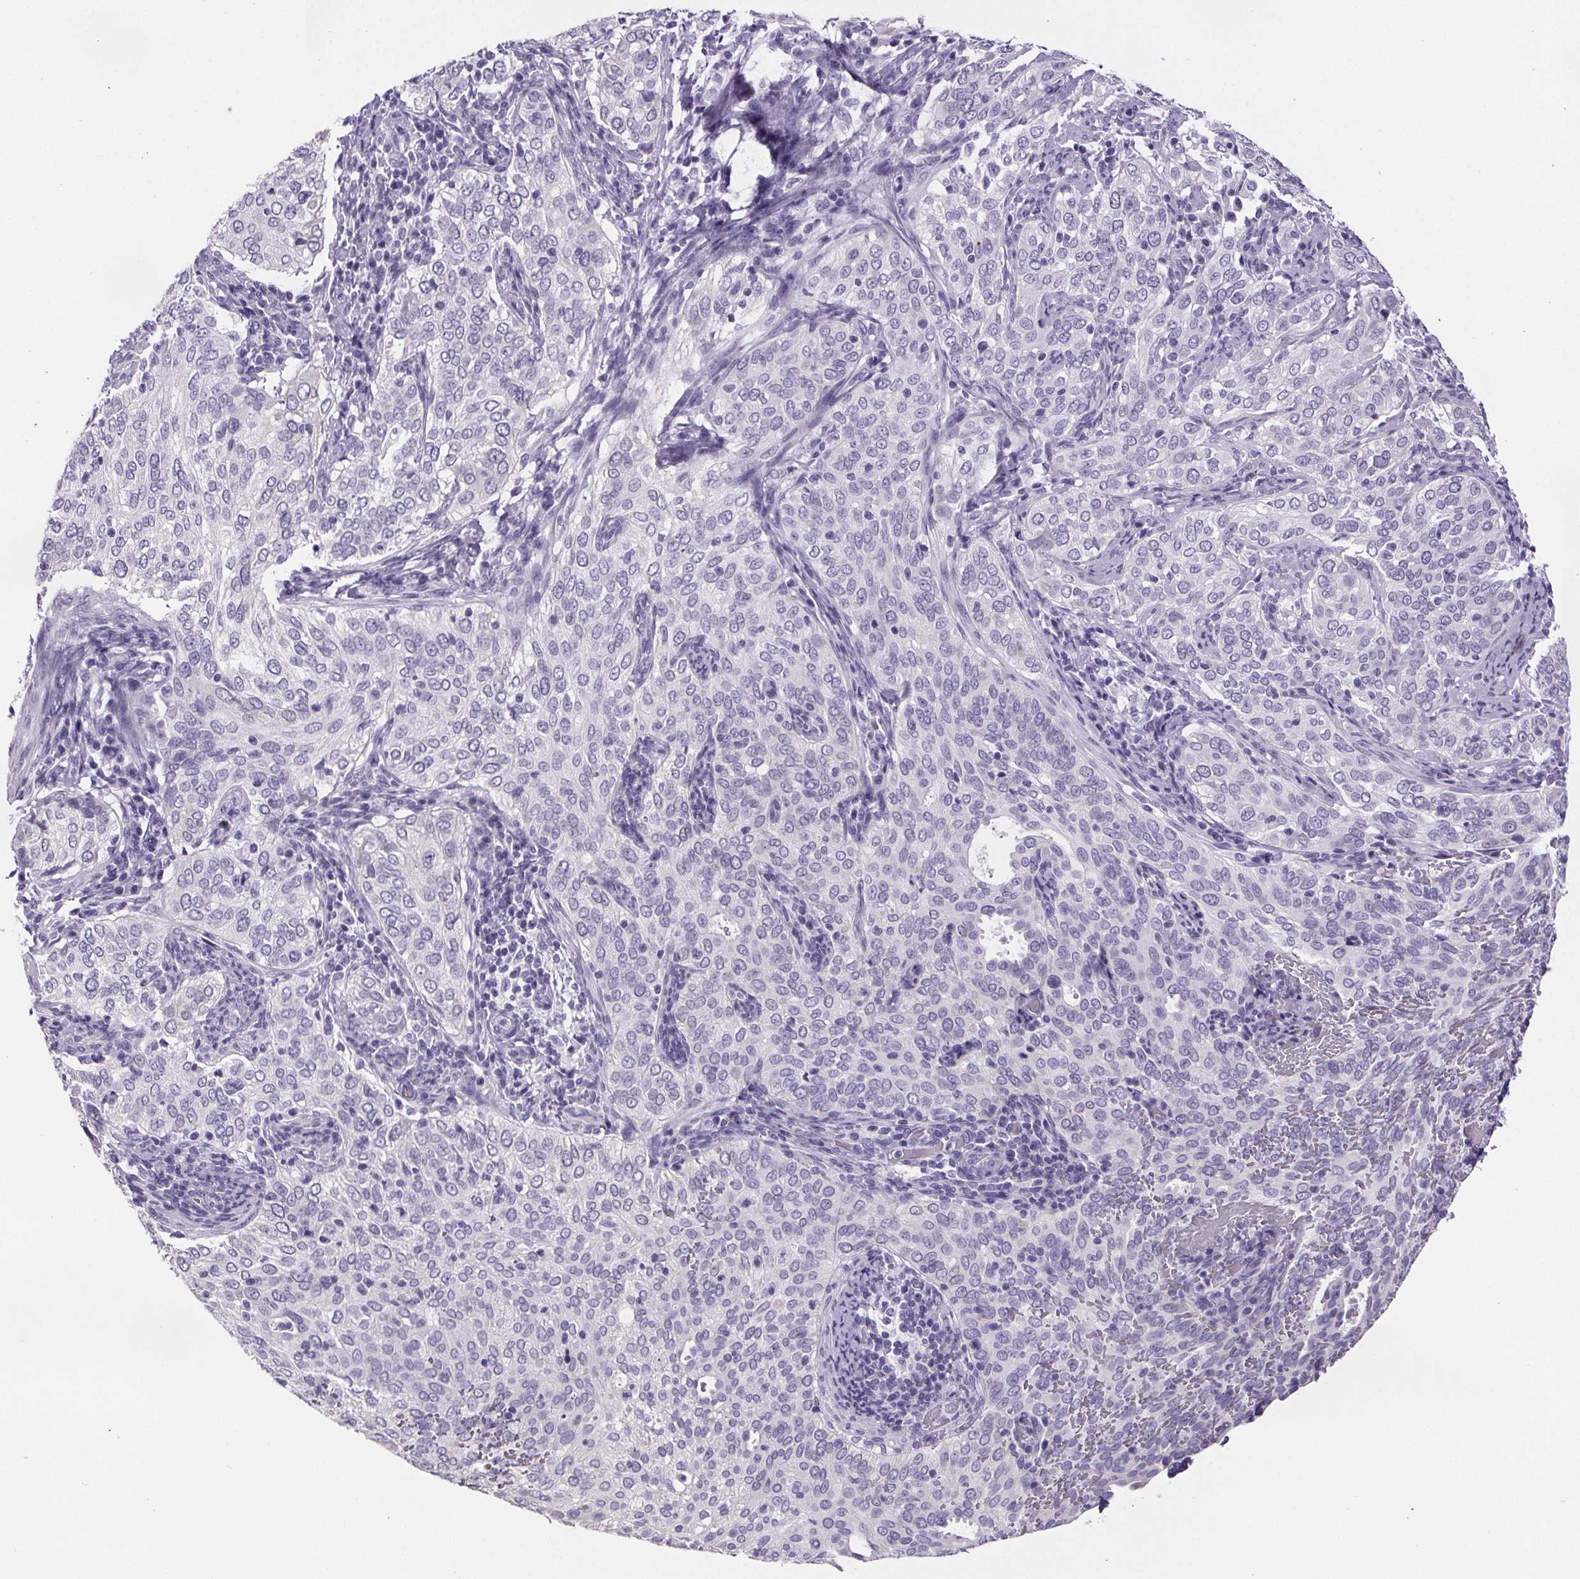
{"staining": {"intensity": "negative", "quantity": "none", "location": "none"}, "tissue": "cervical cancer", "cell_type": "Tumor cells", "image_type": "cancer", "snomed": [{"axis": "morphology", "description": "Squamous cell carcinoma, NOS"}, {"axis": "topography", "description": "Cervix"}], "caption": "Tumor cells show no significant protein expression in cervical cancer.", "gene": "CUBN", "patient": {"sex": "female", "age": 38}}